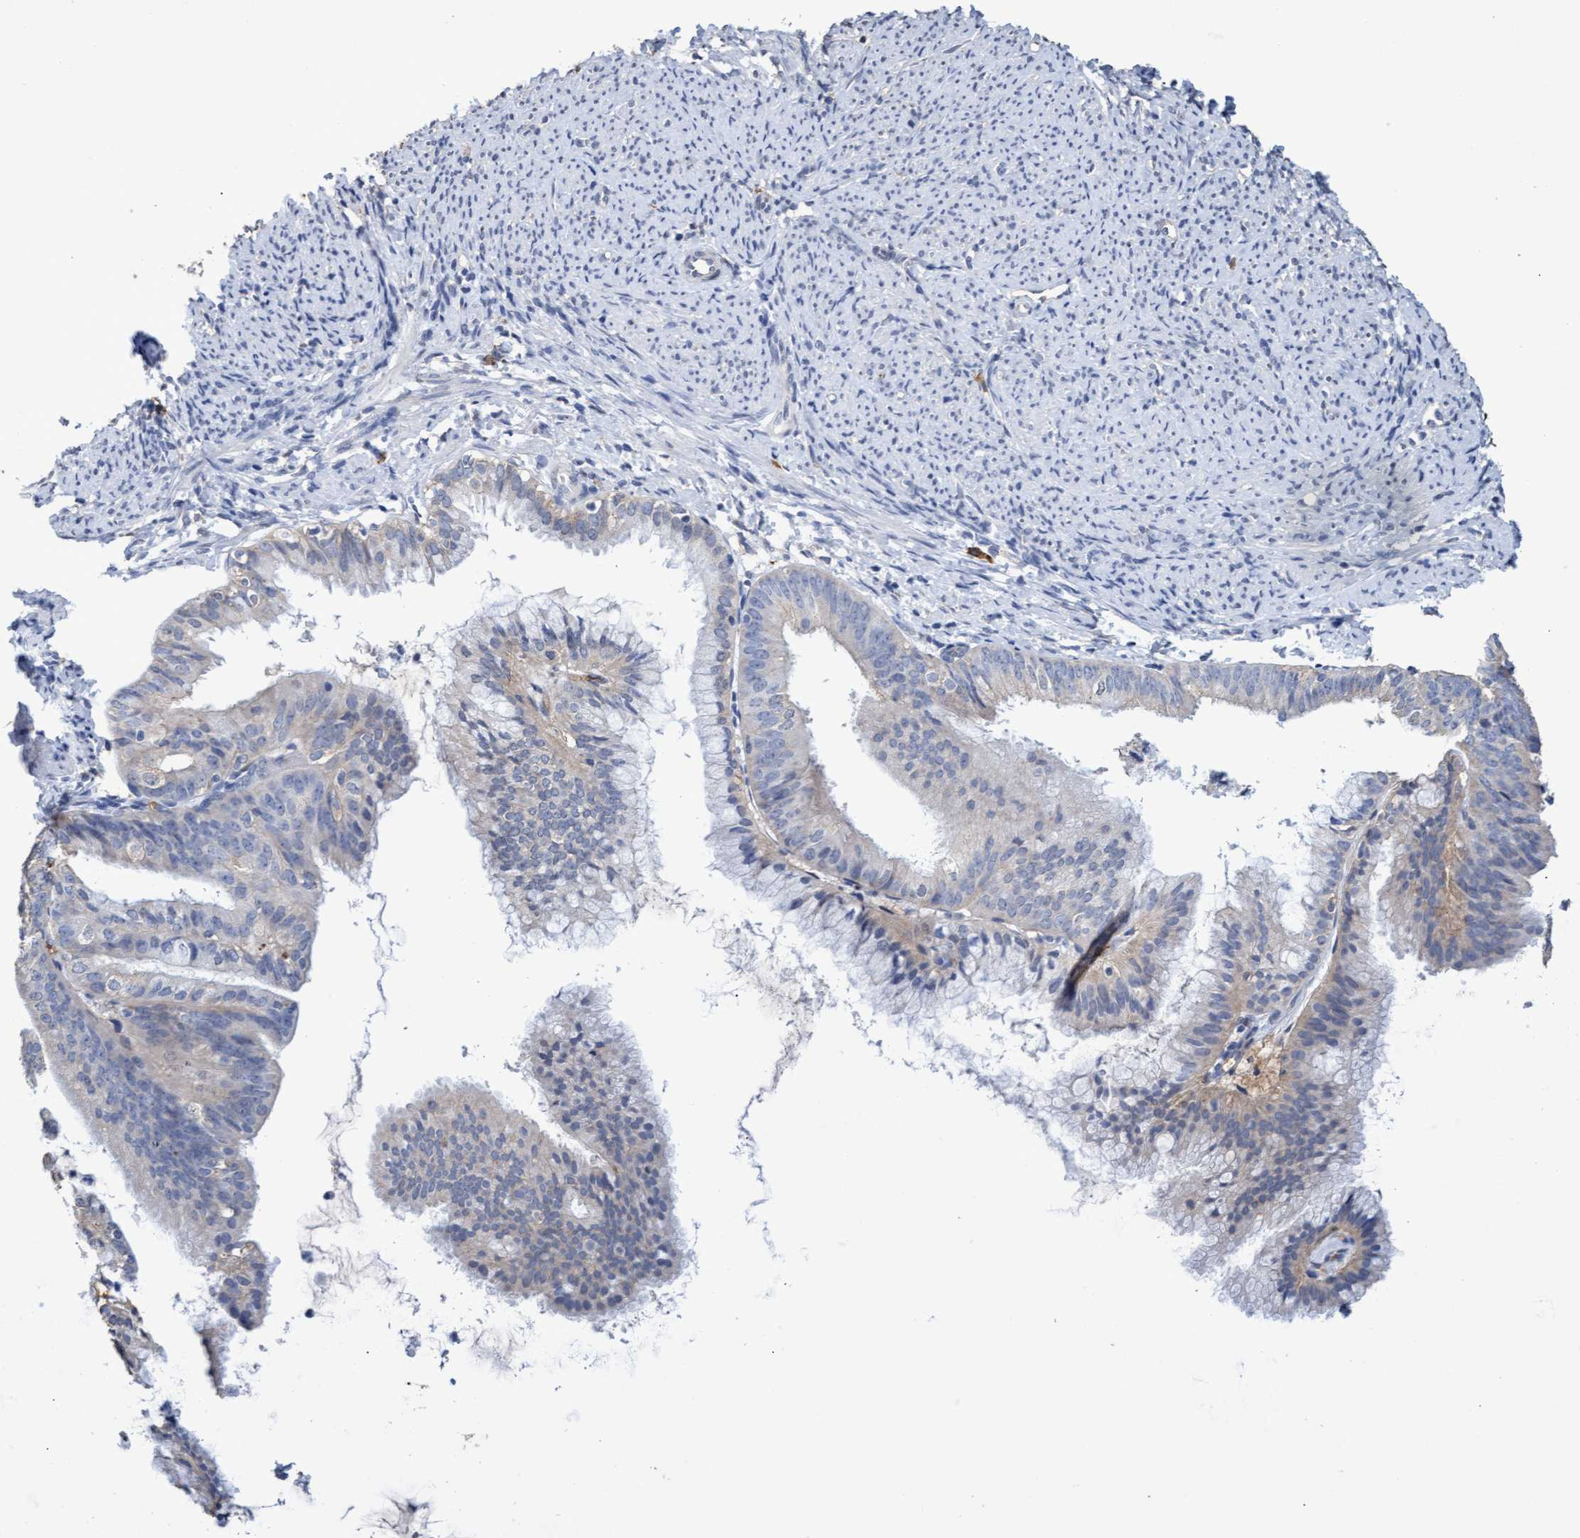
{"staining": {"intensity": "negative", "quantity": "none", "location": "none"}, "tissue": "endometrial cancer", "cell_type": "Tumor cells", "image_type": "cancer", "snomed": [{"axis": "morphology", "description": "Adenocarcinoma, NOS"}, {"axis": "topography", "description": "Endometrium"}], "caption": "Immunohistochemistry of human endometrial cancer (adenocarcinoma) shows no expression in tumor cells. Brightfield microscopy of immunohistochemistry (IHC) stained with DAB (3,3'-diaminobenzidine) (brown) and hematoxylin (blue), captured at high magnification.", "gene": "GPR39", "patient": {"sex": "female", "age": 63}}